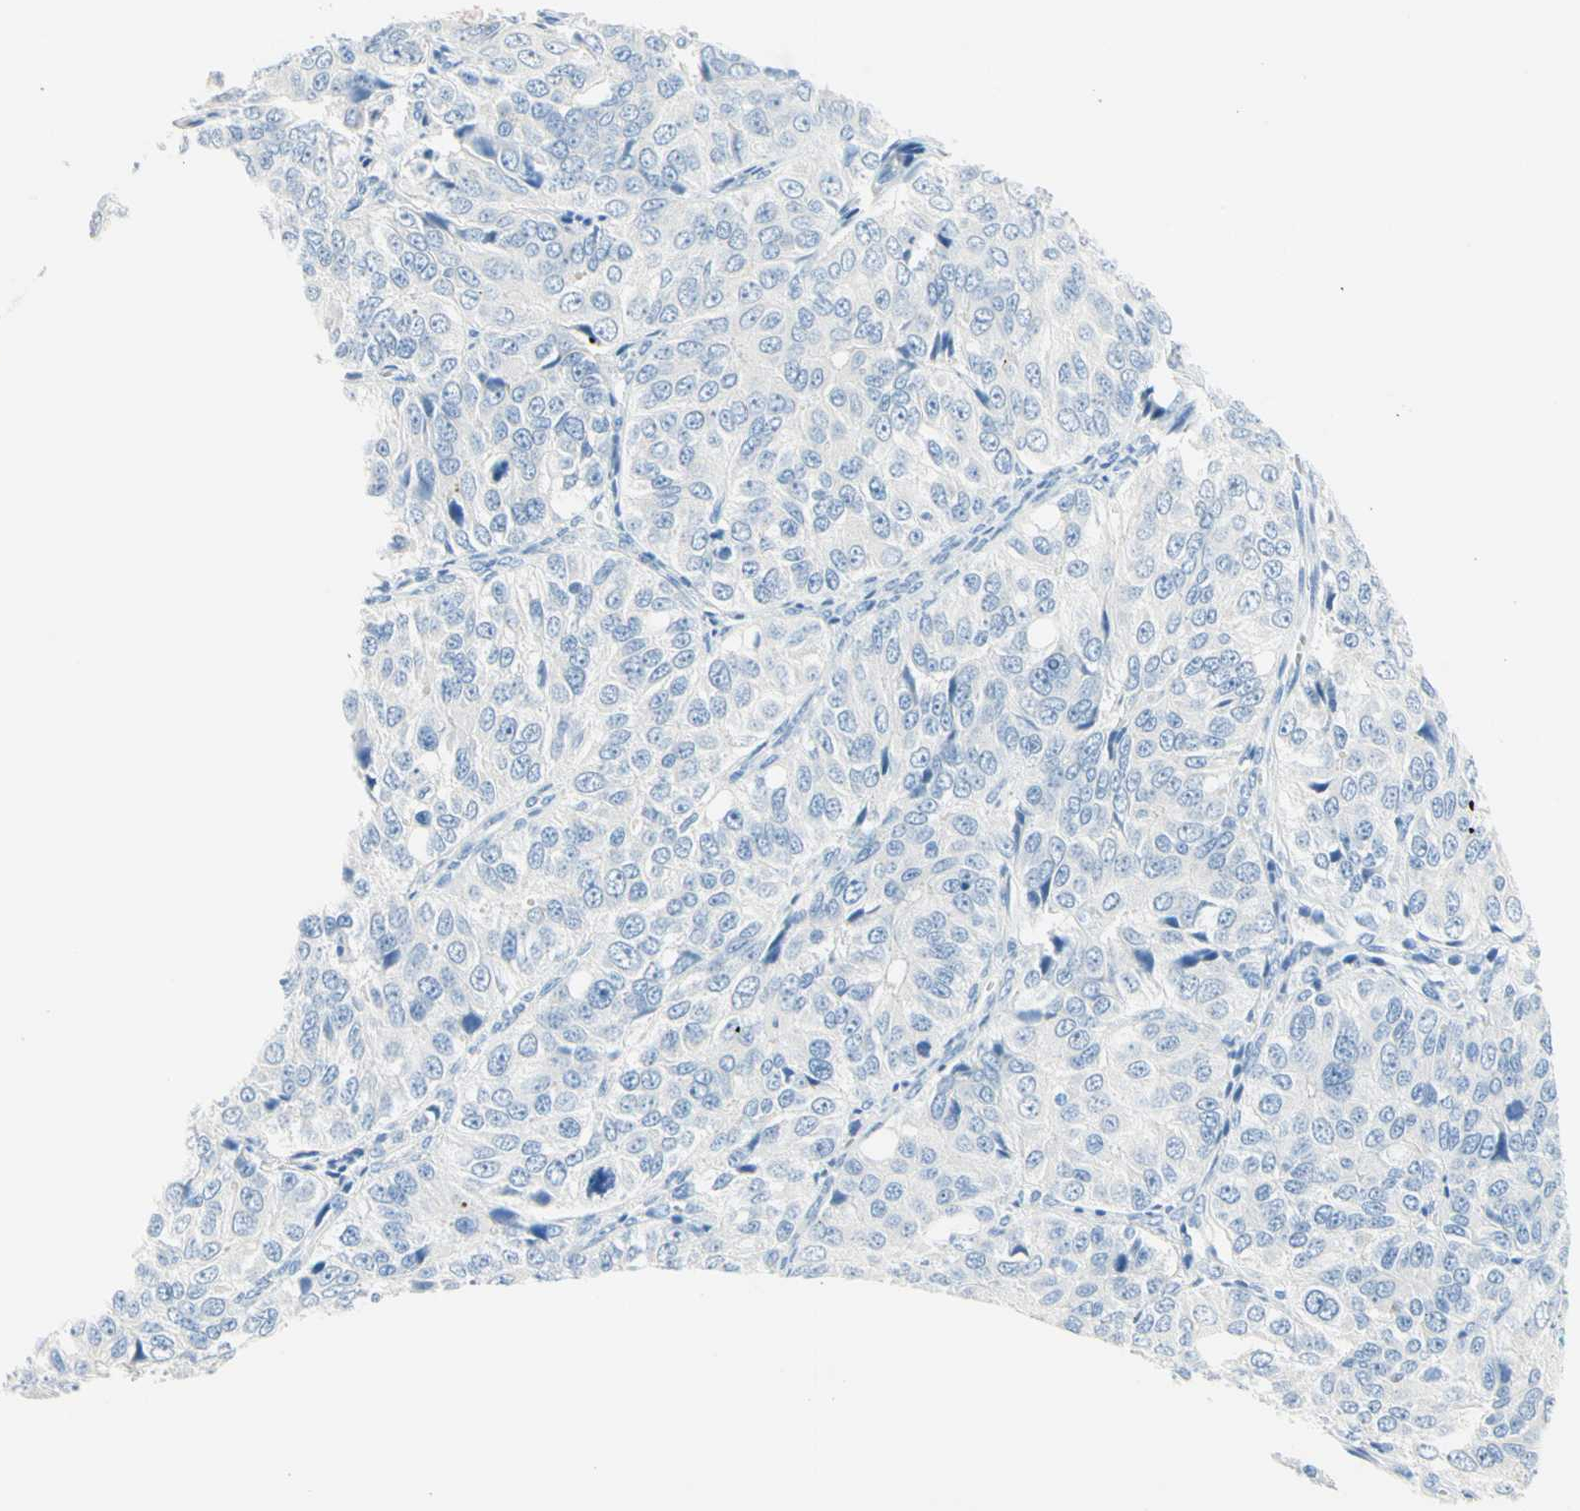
{"staining": {"intensity": "negative", "quantity": "none", "location": "none"}, "tissue": "ovarian cancer", "cell_type": "Tumor cells", "image_type": "cancer", "snomed": [{"axis": "morphology", "description": "Carcinoma, endometroid"}, {"axis": "topography", "description": "Ovary"}], "caption": "Protein analysis of ovarian endometroid carcinoma shows no significant positivity in tumor cells.", "gene": "IL6ST", "patient": {"sex": "female", "age": 51}}